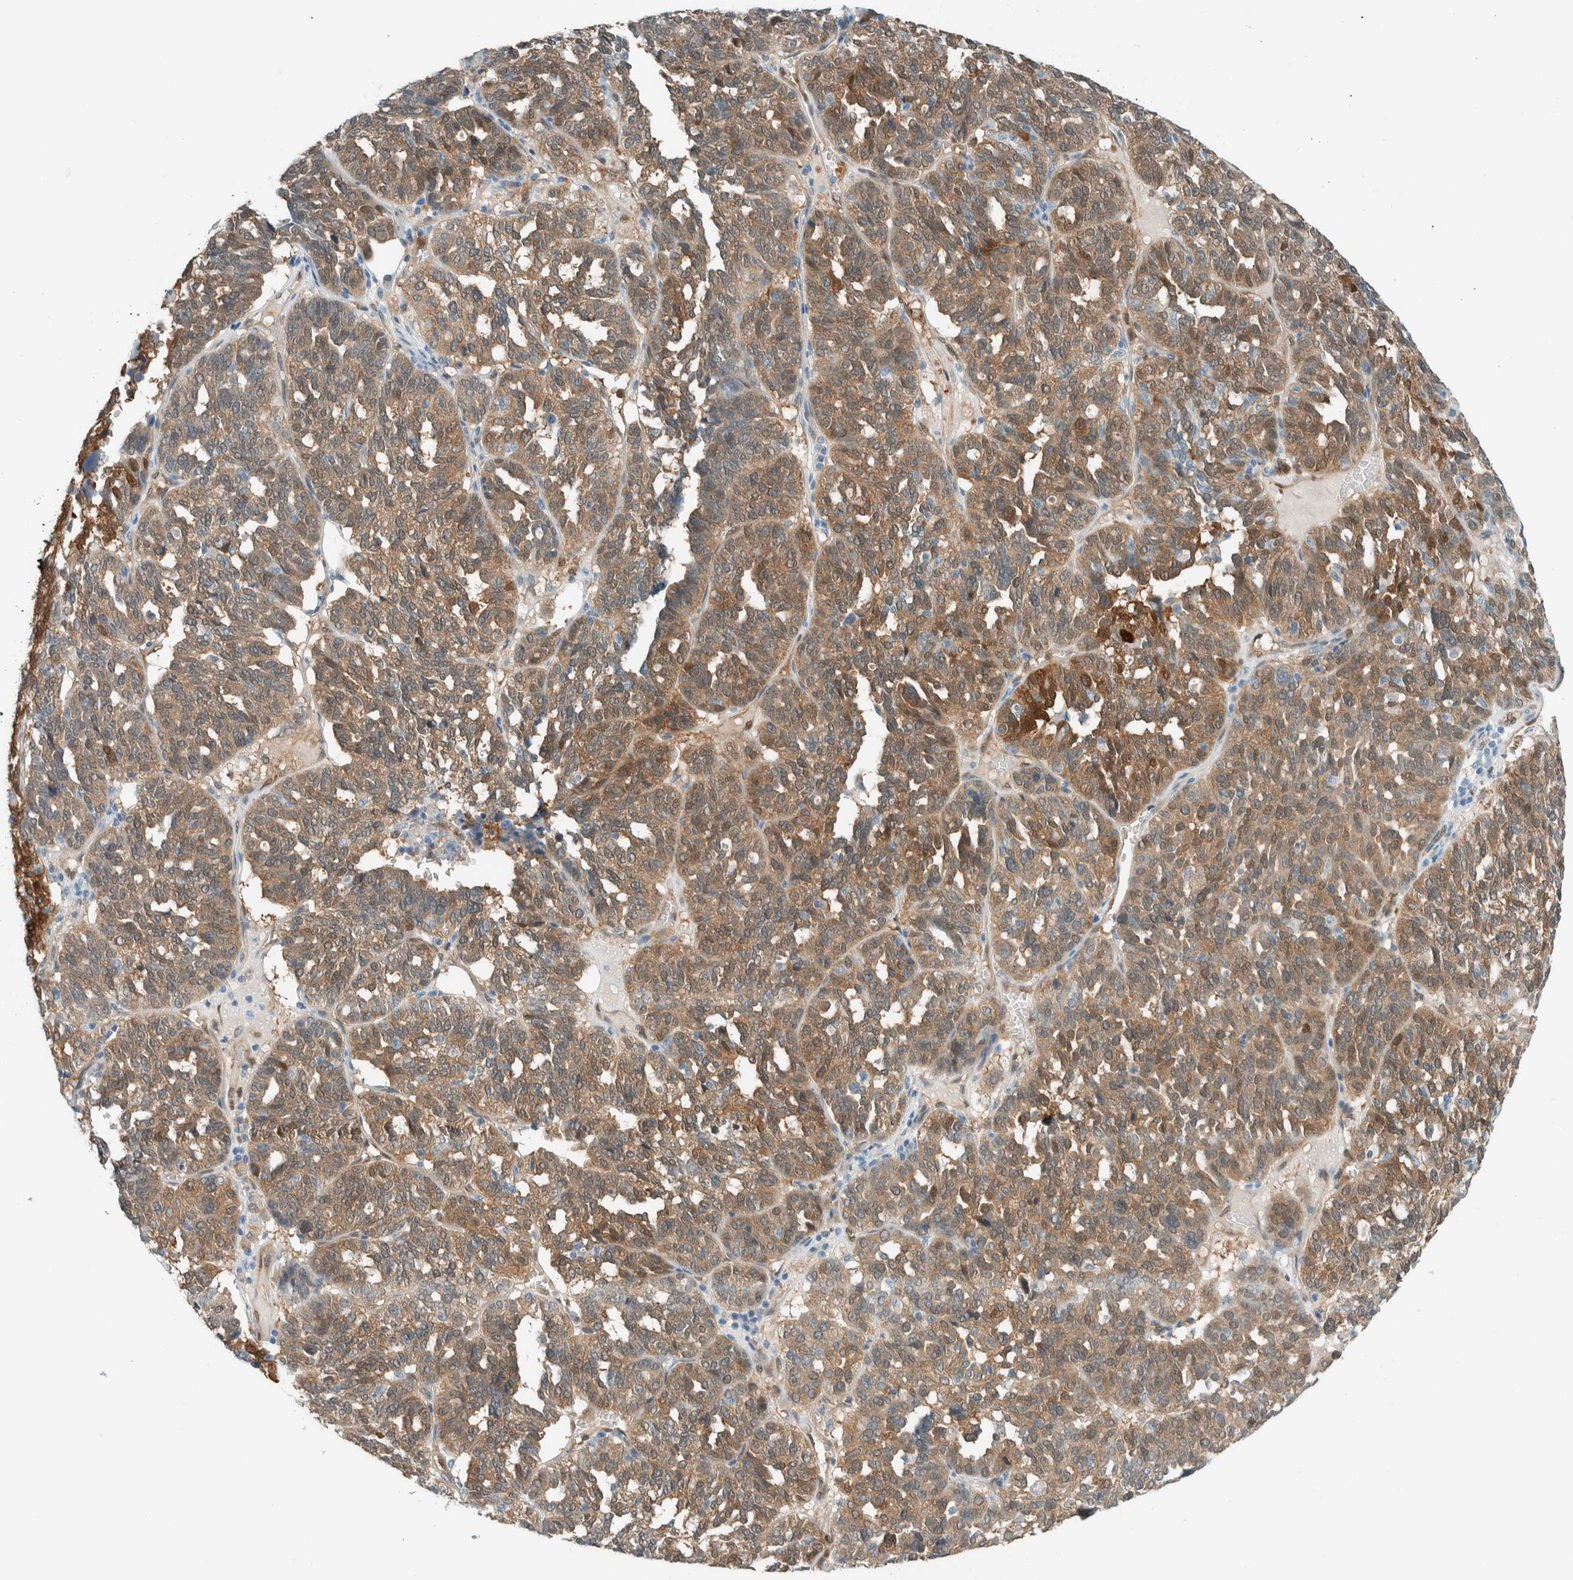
{"staining": {"intensity": "moderate", "quantity": ">75%", "location": "cytoplasmic/membranous,nuclear"}, "tissue": "ovarian cancer", "cell_type": "Tumor cells", "image_type": "cancer", "snomed": [{"axis": "morphology", "description": "Cystadenocarcinoma, serous, NOS"}, {"axis": "topography", "description": "Ovary"}], "caption": "Immunohistochemistry (IHC) micrograph of human ovarian serous cystadenocarcinoma stained for a protein (brown), which shows medium levels of moderate cytoplasmic/membranous and nuclear expression in approximately >75% of tumor cells.", "gene": "NXN", "patient": {"sex": "female", "age": 59}}